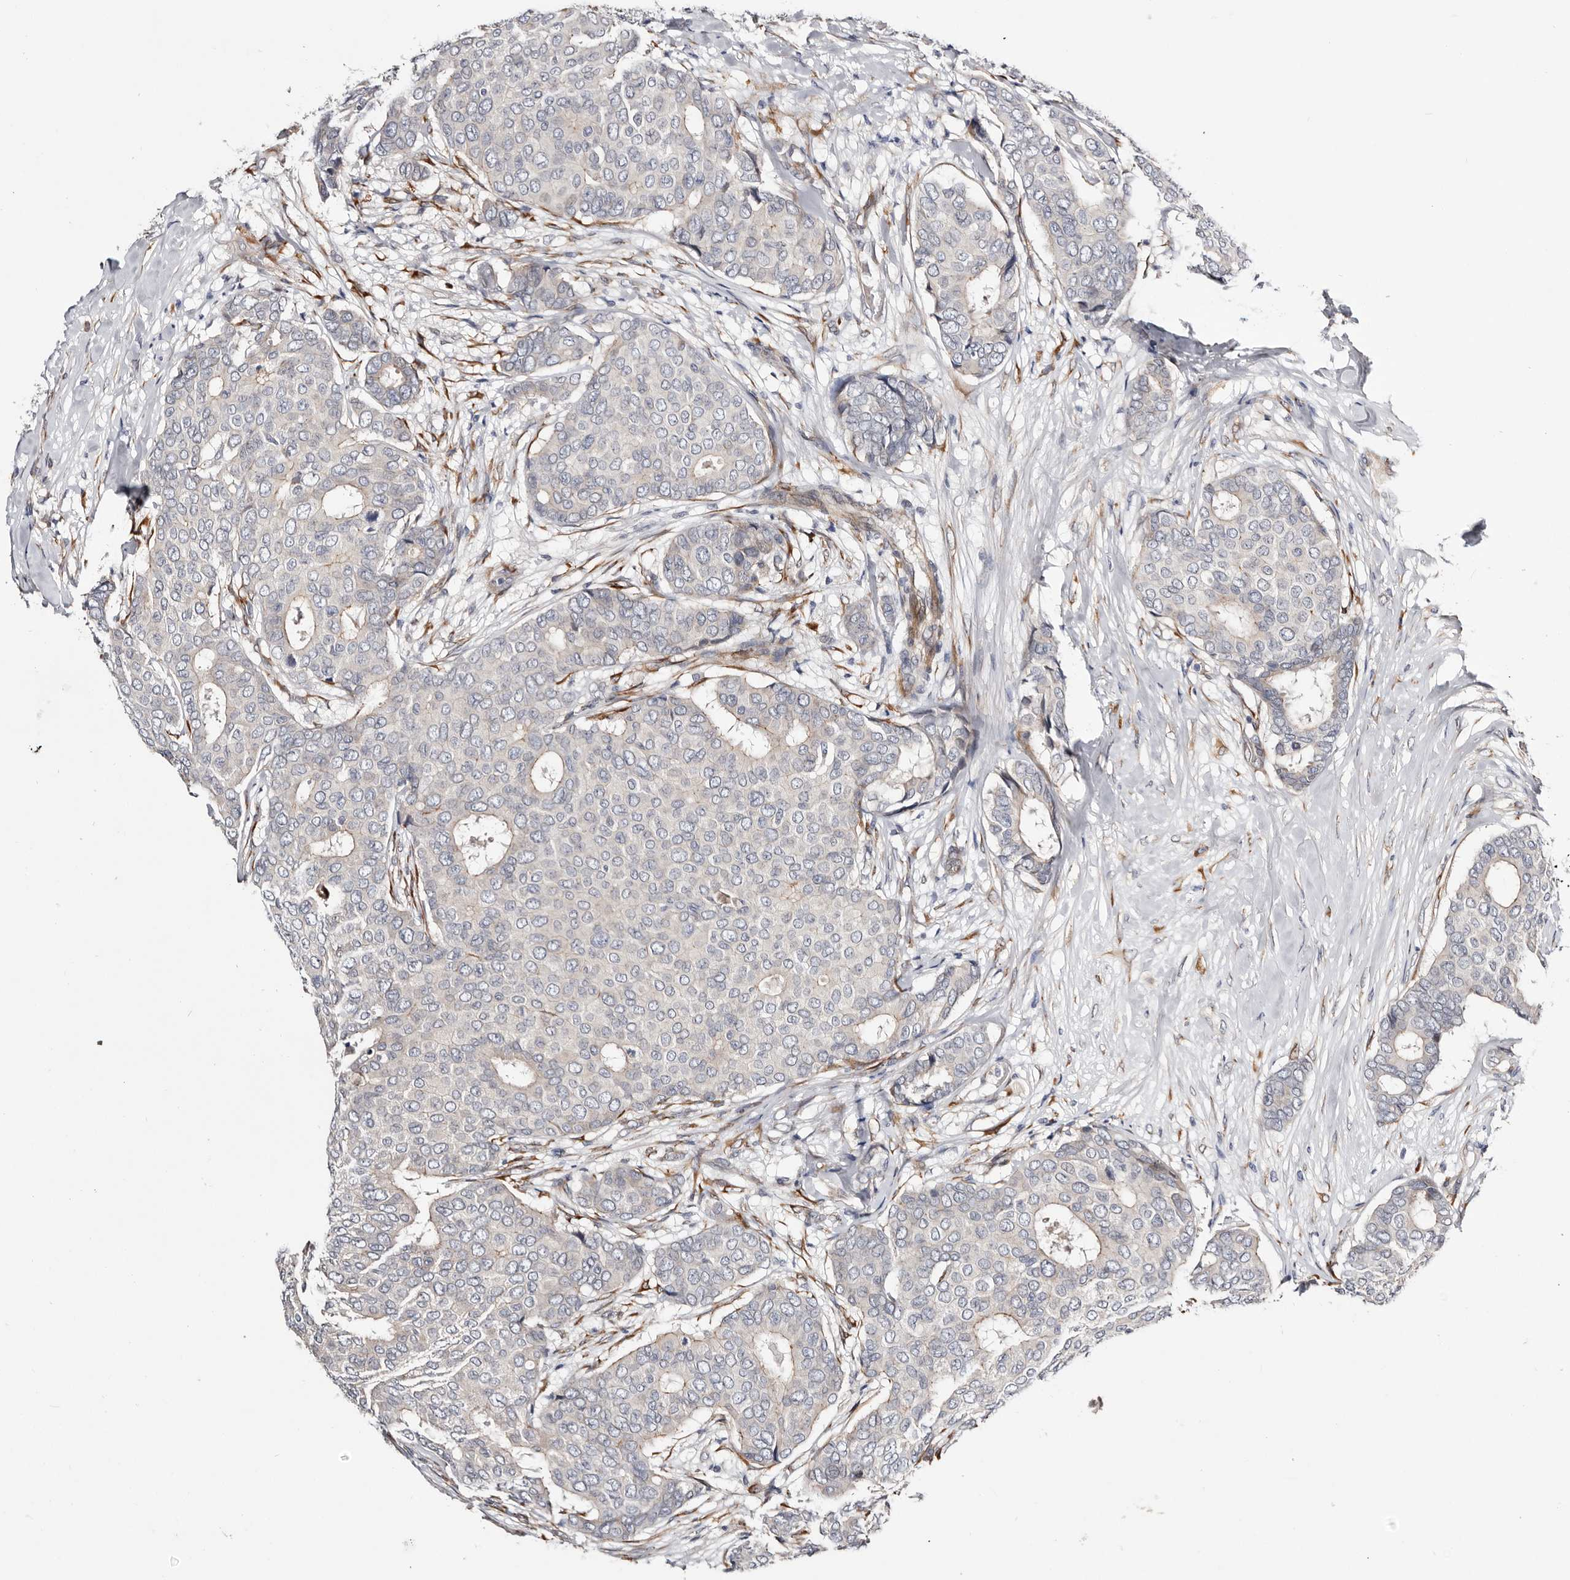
{"staining": {"intensity": "negative", "quantity": "none", "location": "none"}, "tissue": "breast cancer", "cell_type": "Tumor cells", "image_type": "cancer", "snomed": [{"axis": "morphology", "description": "Duct carcinoma"}, {"axis": "topography", "description": "Breast"}], "caption": "This is a image of immunohistochemistry staining of breast cancer (invasive ductal carcinoma), which shows no positivity in tumor cells.", "gene": "USH1C", "patient": {"sex": "female", "age": 75}}